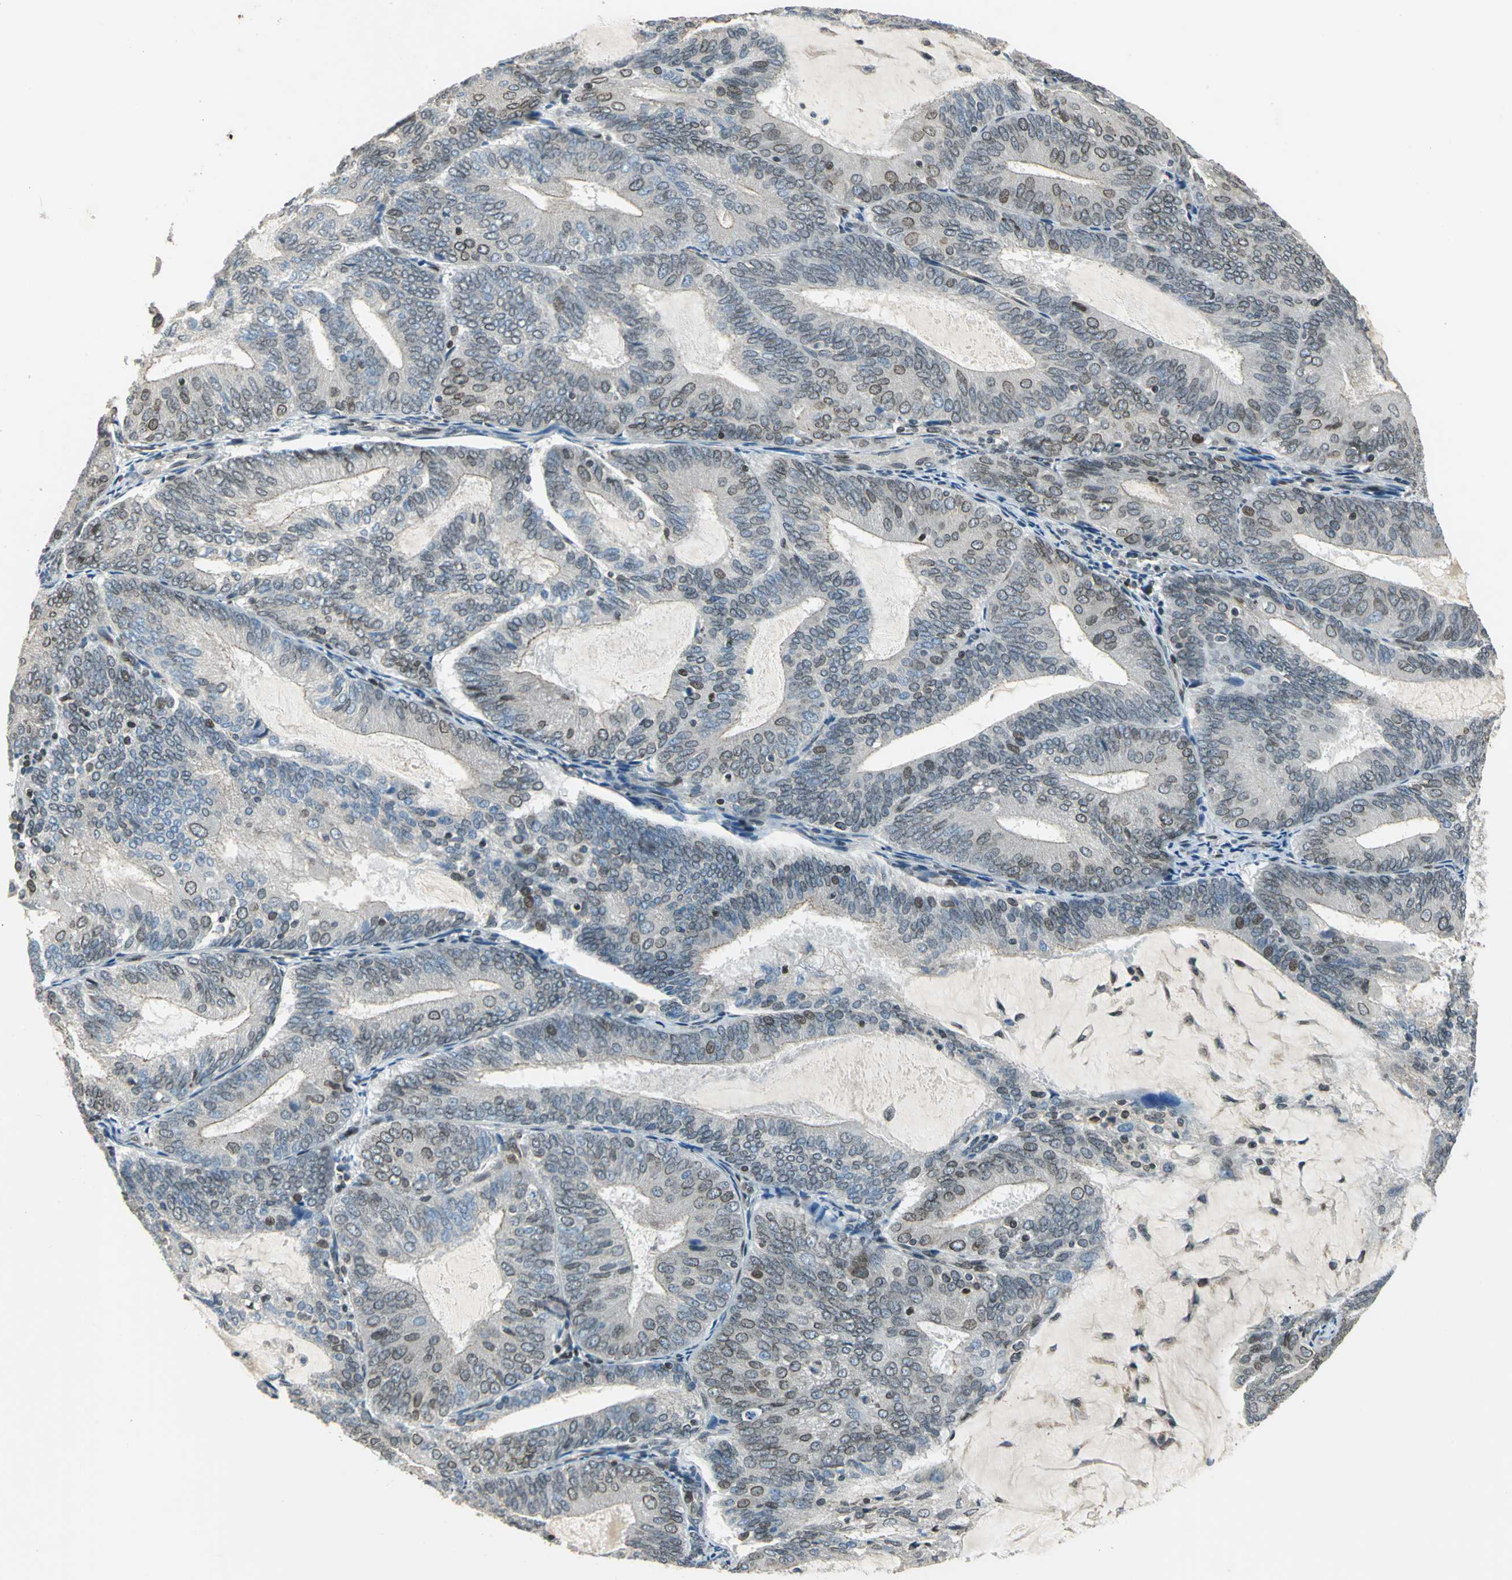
{"staining": {"intensity": "moderate", "quantity": "25%-75%", "location": "cytoplasmic/membranous,nuclear"}, "tissue": "endometrial cancer", "cell_type": "Tumor cells", "image_type": "cancer", "snomed": [{"axis": "morphology", "description": "Adenocarcinoma, NOS"}, {"axis": "topography", "description": "Endometrium"}], "caption": "High-magnification brightfield microscopy of endometrial adenocarcinoma stained with DAB (3,3'-diaminobenzidine) (brown) and counterstained with hematoxylin (blue). tumor cells exhibit moderate cytoplasmic/membranous and nuclear positivity is appreciated in about25%-75% of cells.", "gene": "BRIP1", "patient": {"sex": "female", "age": 81}}